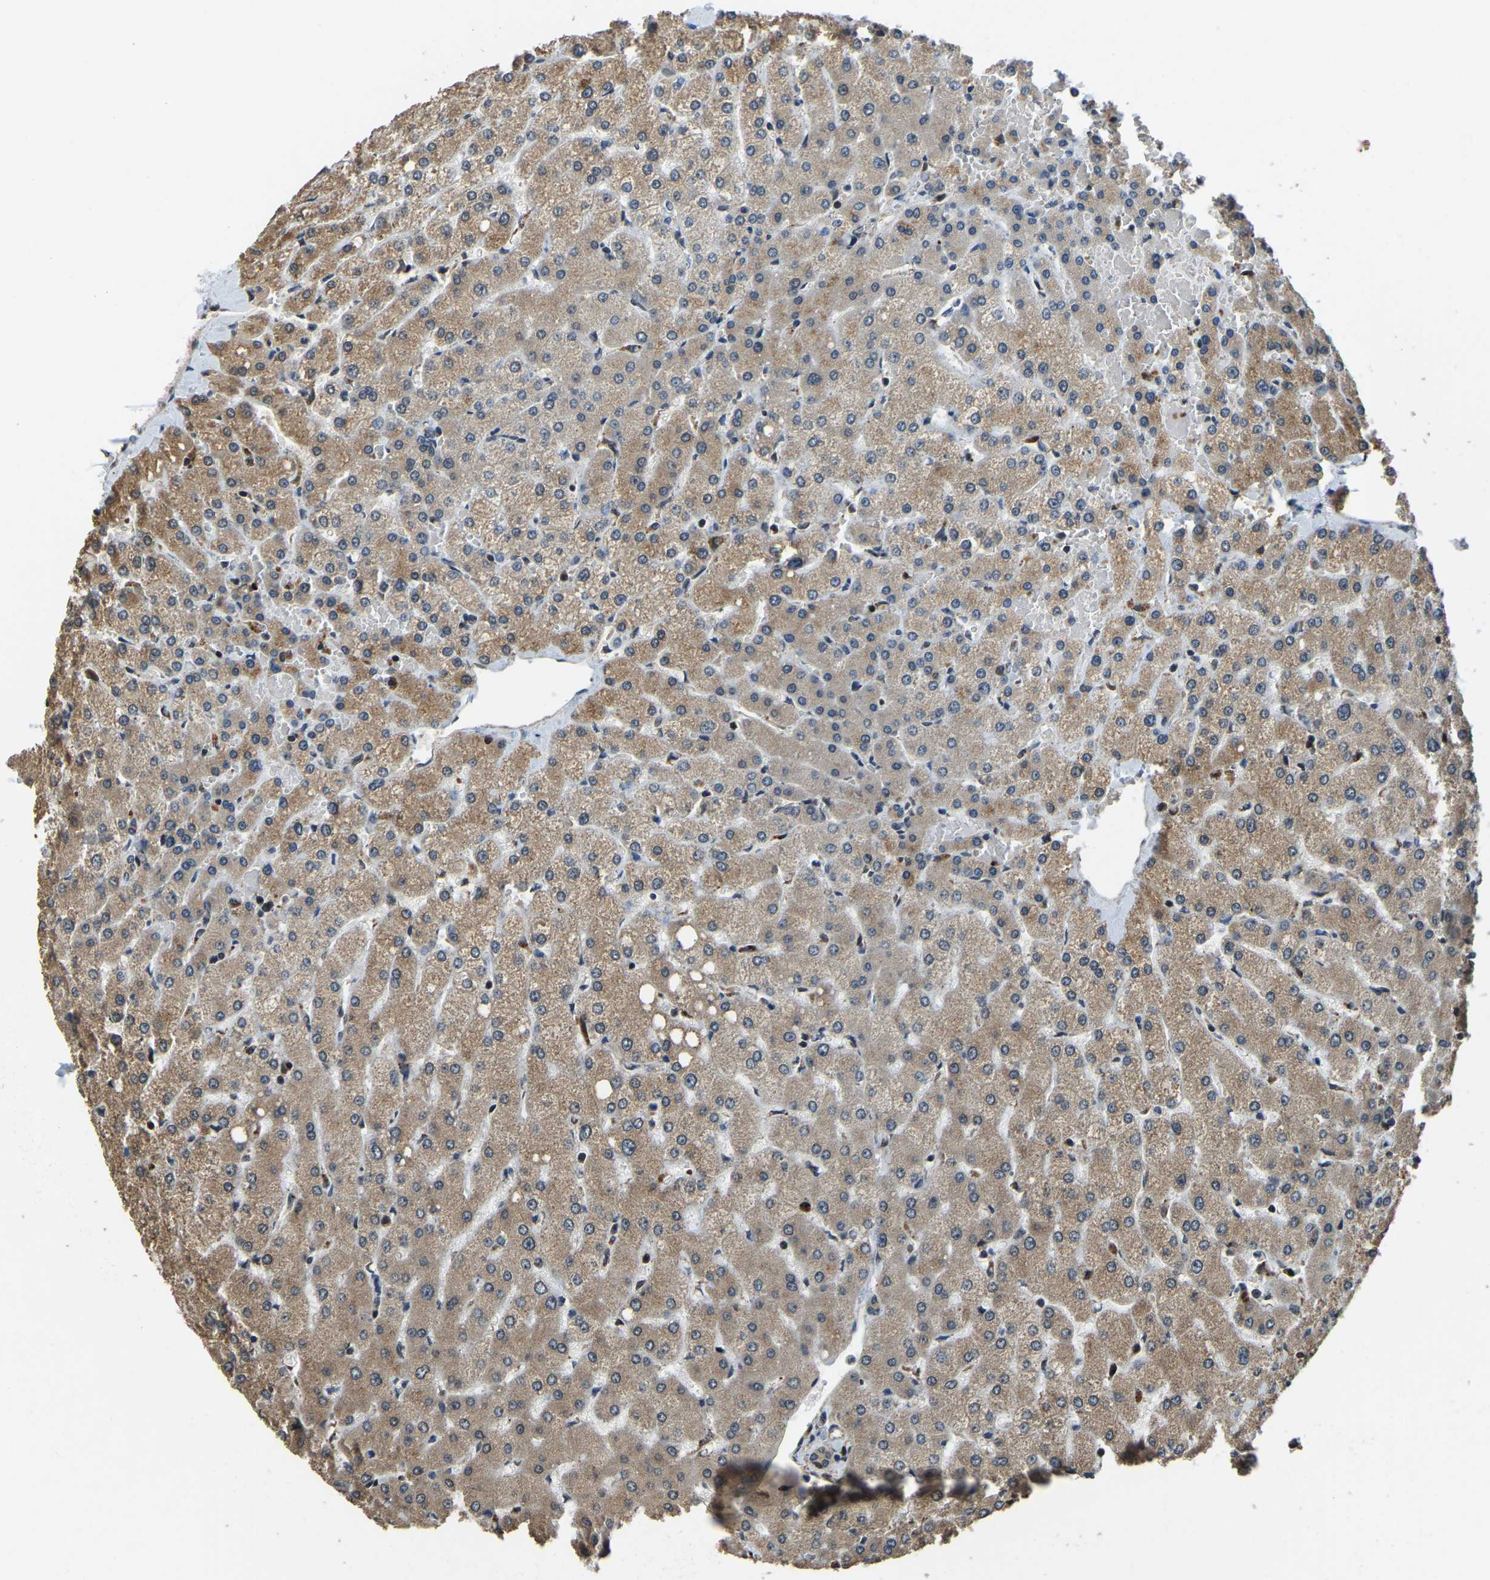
{"staining": {"intensity": "weak", "quantity": ">75%", "location": "cytoplasmic/membranous"}, "tissue": "liver", "cell_type": "Cholangiocytes", "image_type": "normal", "snomed": [{"axis": "morphology", "description": "Normal tissue, NOS"}, {"axis": "topography", "description": "Liver"}], "caption": "IHC micrograph of unremarkable liver: human liver stained using immunohistochemistry (IHC) reveals low levels of weak protein expression localized specifically in the cytoplasmic/membranous of cholangiocytes, appearing as a cytoplasmic/membranous brown color.", "gene": "DFFA", "patient": {"sex": "female", "age": 54}}